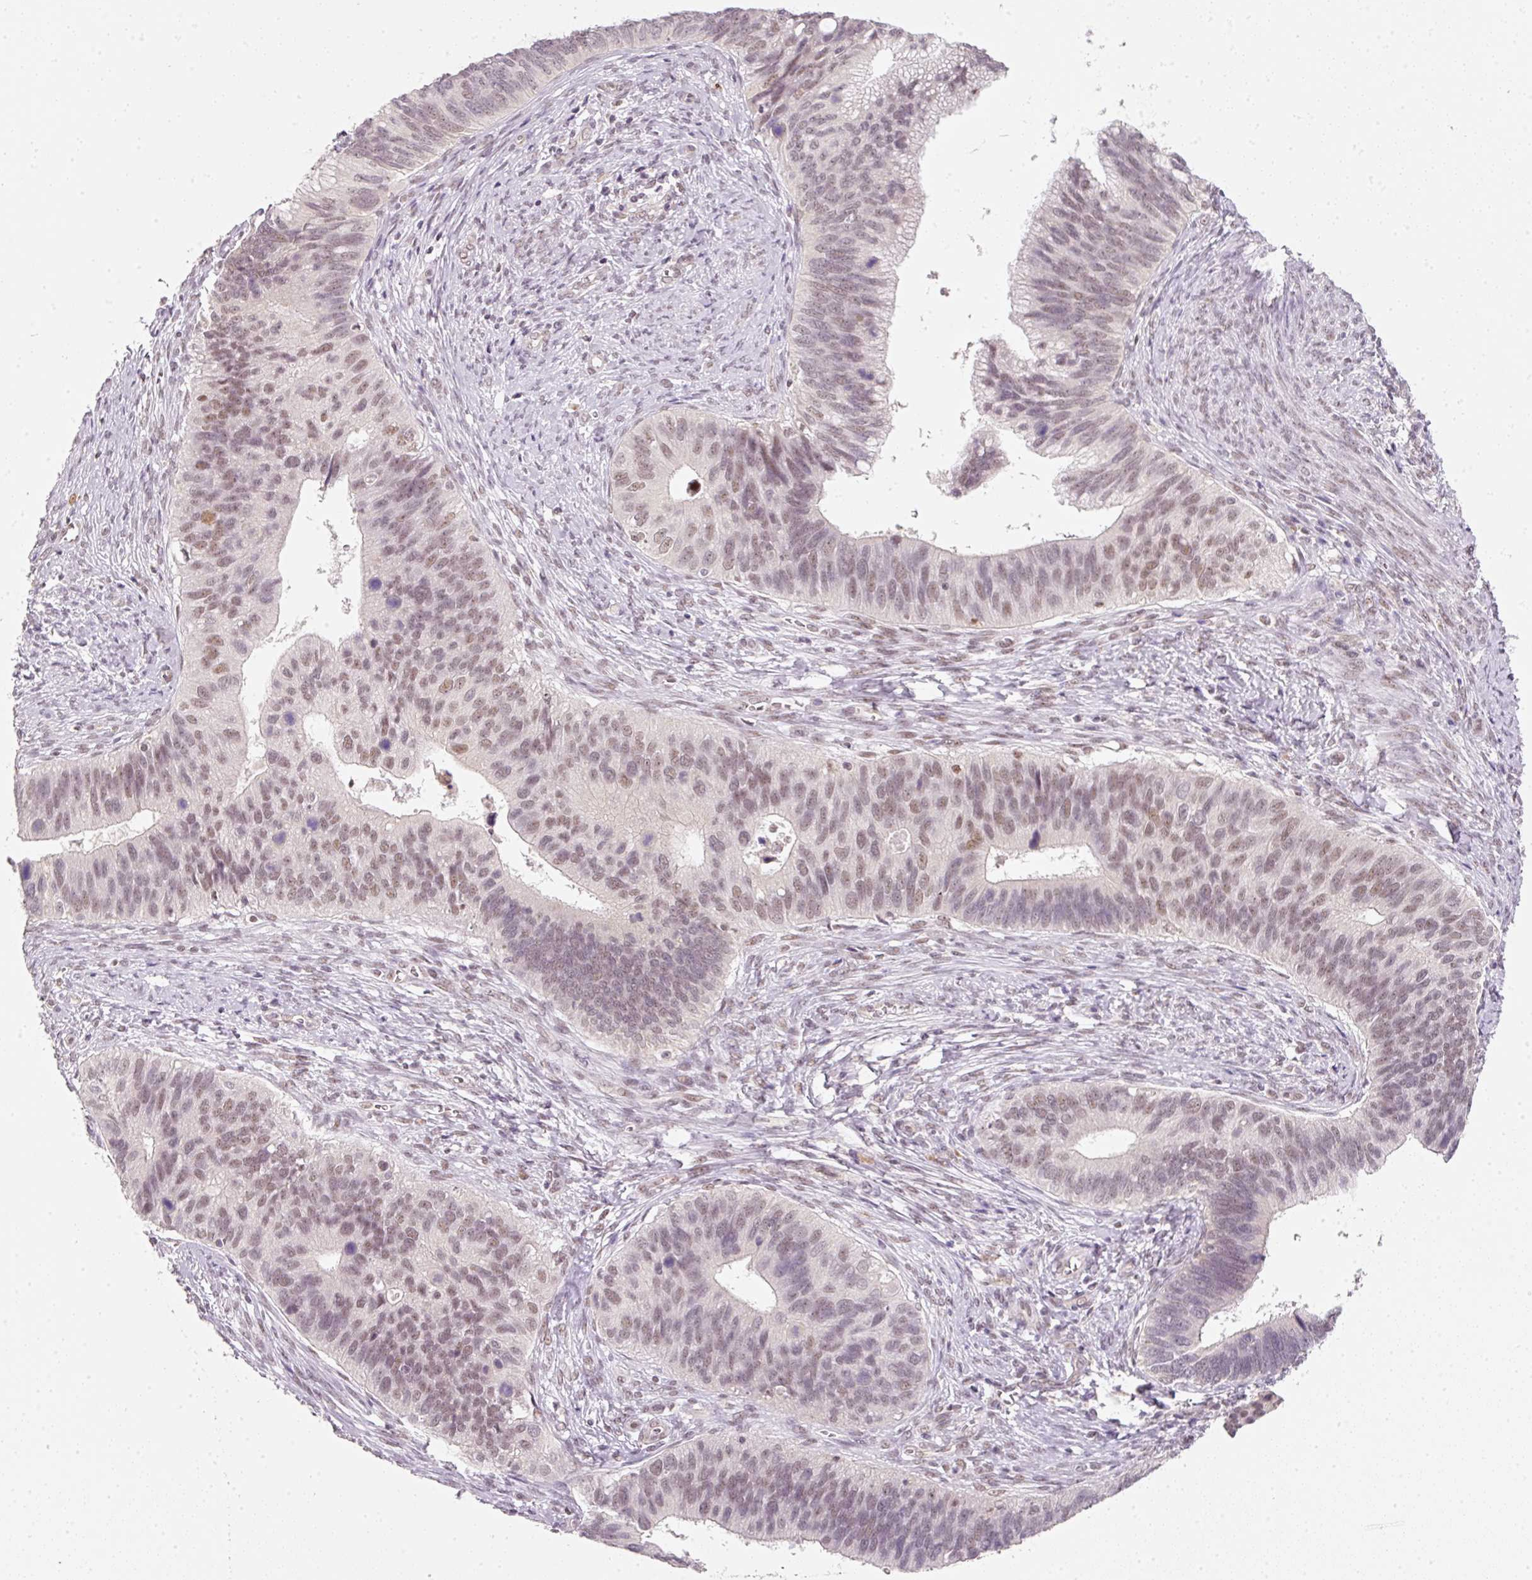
{"staining": {"intensity": "weak", "quantity": "25%-75%", "location": "nuclear"}, "tissue": "cervical cancer", "cell_type": "Tumor cells", "image_type": "cancer", "snomed": [{"axis": "morphology", "description": "Adenocarcinoma, NOS"}, {"axis": "topography", "description": "Cervix"}], "caption": "Human adenocarcinoma (cervical) stained with a brown dye demonstrates weak nuclear positive expression in approximately 25%-75% of tumor cells.", "gene": "FSTL3", "patient": {"sex": "female", "age": 42}}